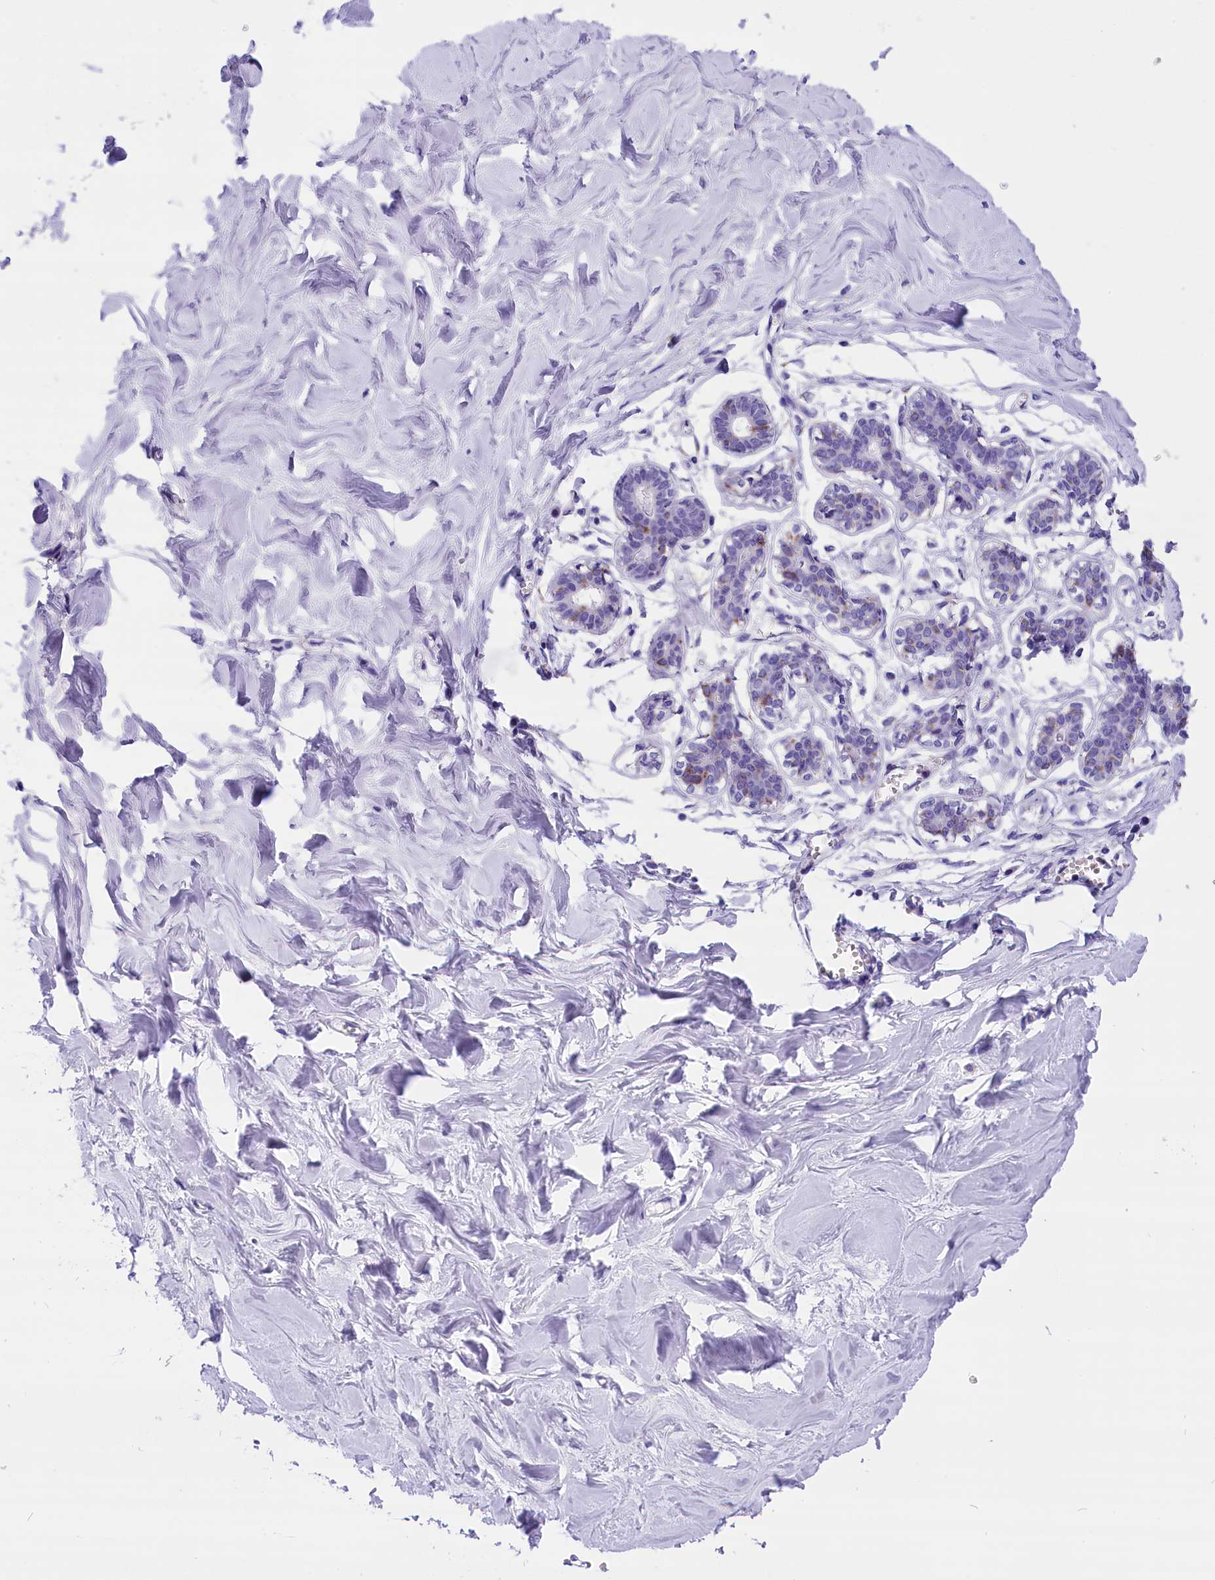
{"staining": {"intensity": "negative", "quantity": "none", "location": "none"}, "tissue": "breast", "cell_type": "Adipocytes", "image_type": "normal", "snomed": [{"axis": "morphology", "description": "Normal tissue, NOS"}, {"axis": "topography", "description": "Breast"}], "caption": "DAB (3,3'-diaminobenzidine) immunohistochemical staining of normal human breast reveals no significant staining in adipocytes. (Brightfield microscopy of DAB IHC at high magnification).", "gene": "ABAT", "patient": {"sex": "female", "age": 27}}